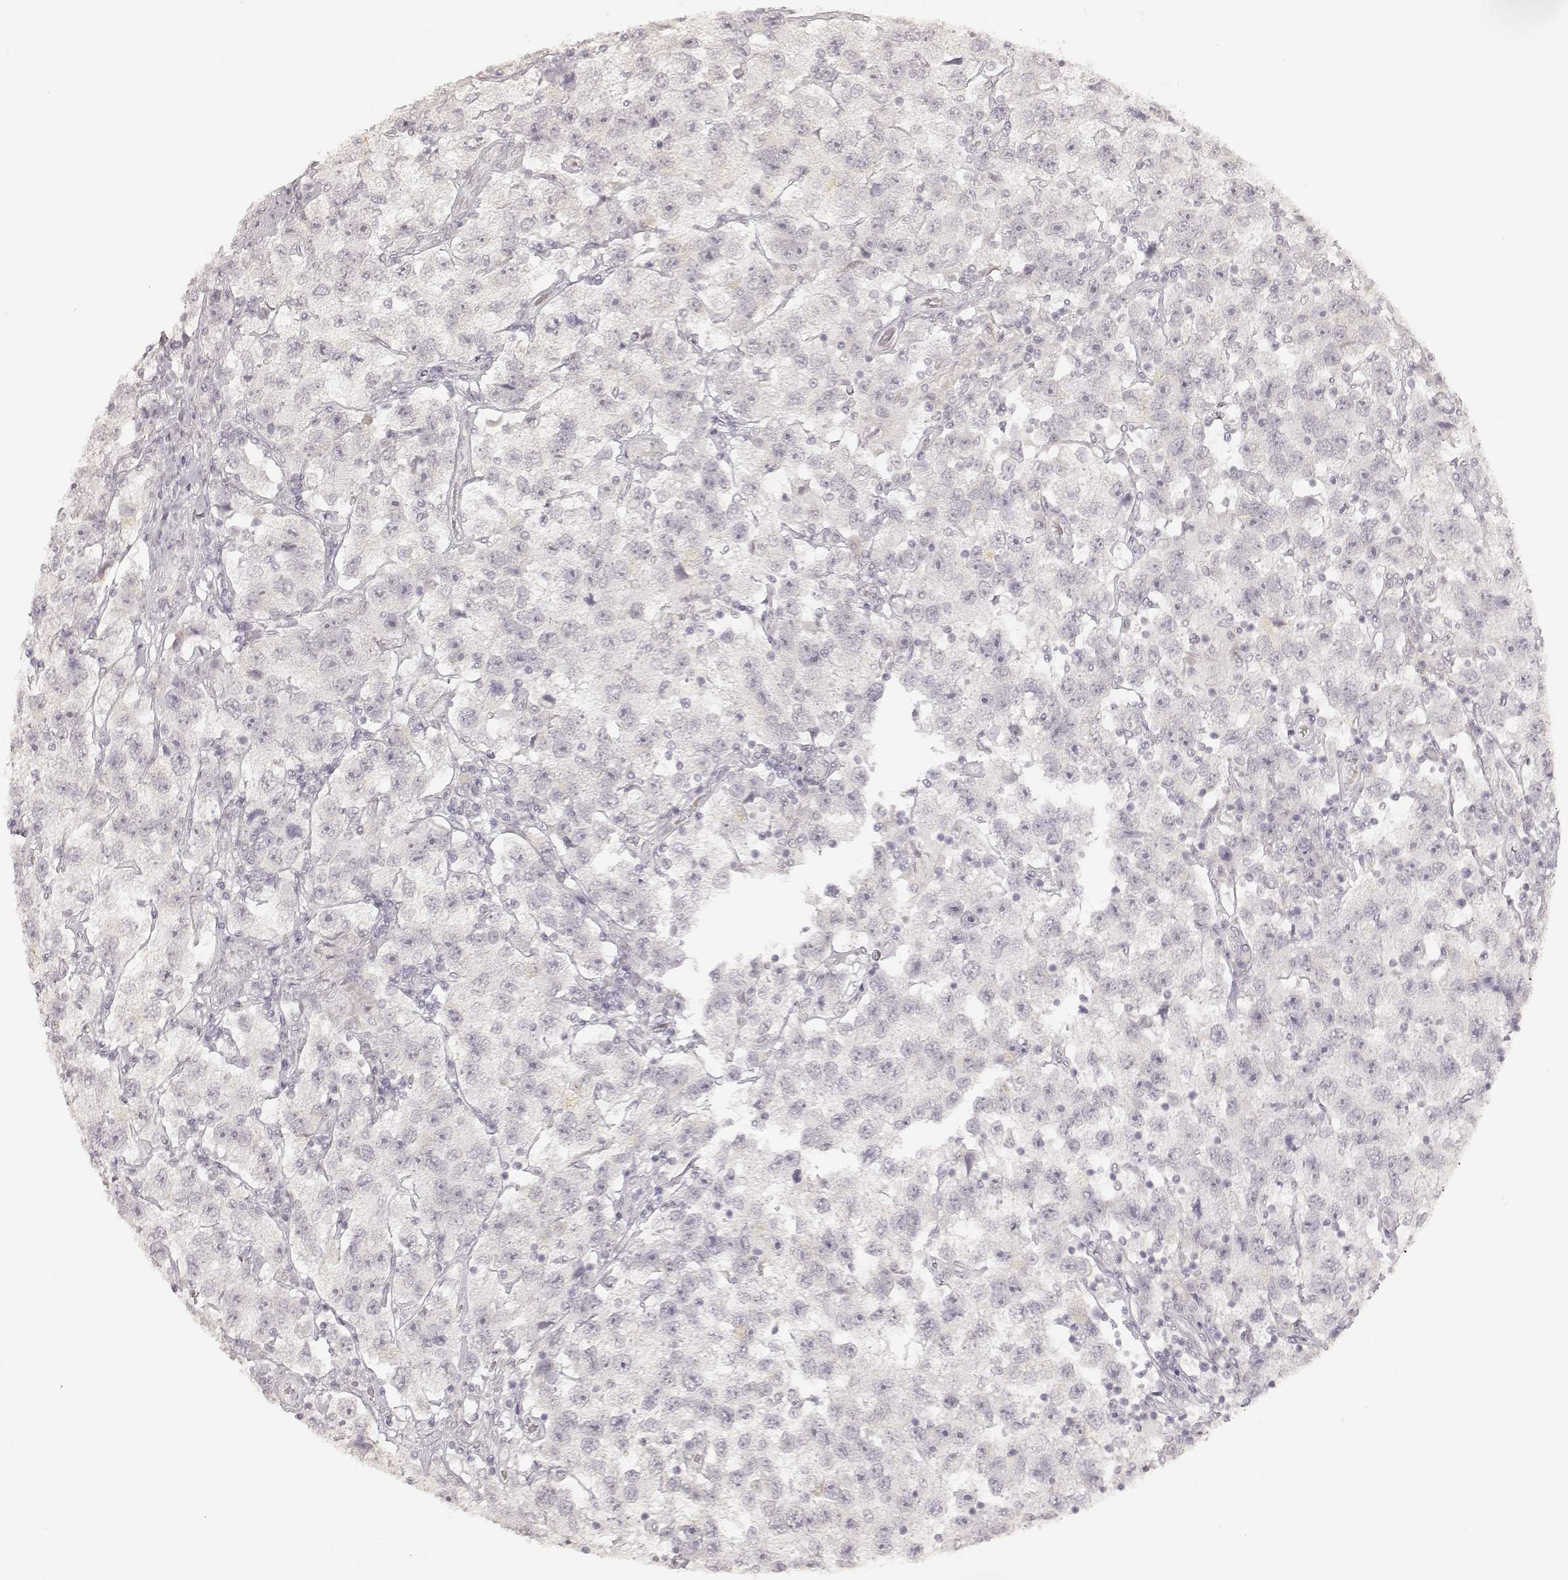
{"staining": {"intensity": "negative", "quantity": "none", "location": "none"}, "tissue": "testis cancer", "cell_type": "Tumor cells", "image_type": "cancer", "snomed": [{"axis": "morphology", "description": "Seminoma, NOS"}, {"axis": "topography", "description": "Testis"}], "caption": "A photomicrograph of human seminoma (testis) is negative for staining in tumor cells.", "gene": "LAMC2", "patient": {"sex": "male", "age": 26}}